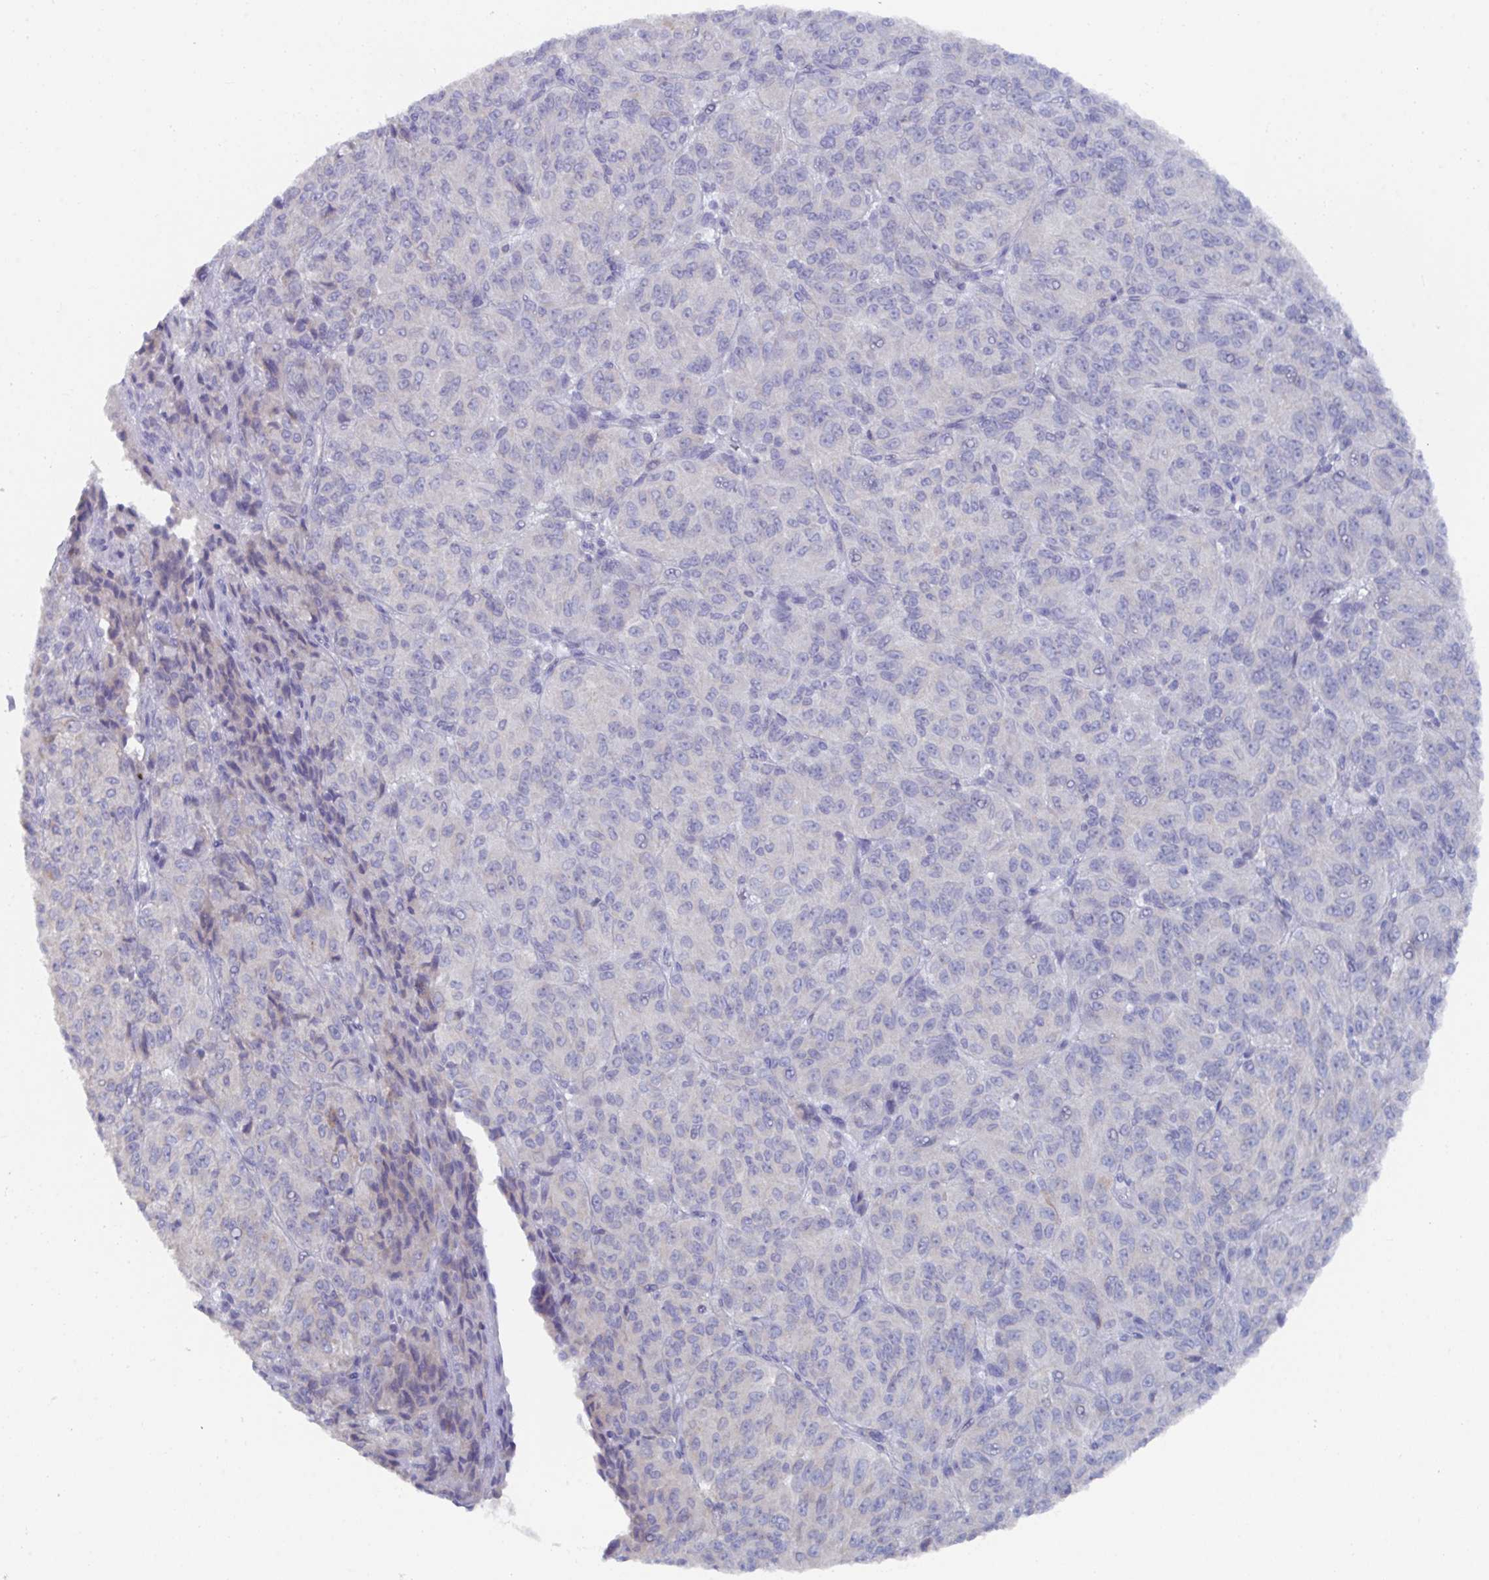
{"staining": {"intensity": "negative", "quantity": "none", "location": "none"}, "tissue": "melanoma", "cell_type": "Tumor cells", "image_type": "cancer", "snomed": [{"axis": "morphology", "description": "Malignant melanoma, Metastatic site"}, {"axis": "topography", "description": "Brain"}], "caption": "Tumor cells are negative for protein expression in human malignant melanoma (metastatic site).", "gene": "KCNK5", "patient": {"sex": "female", "age": 56}}